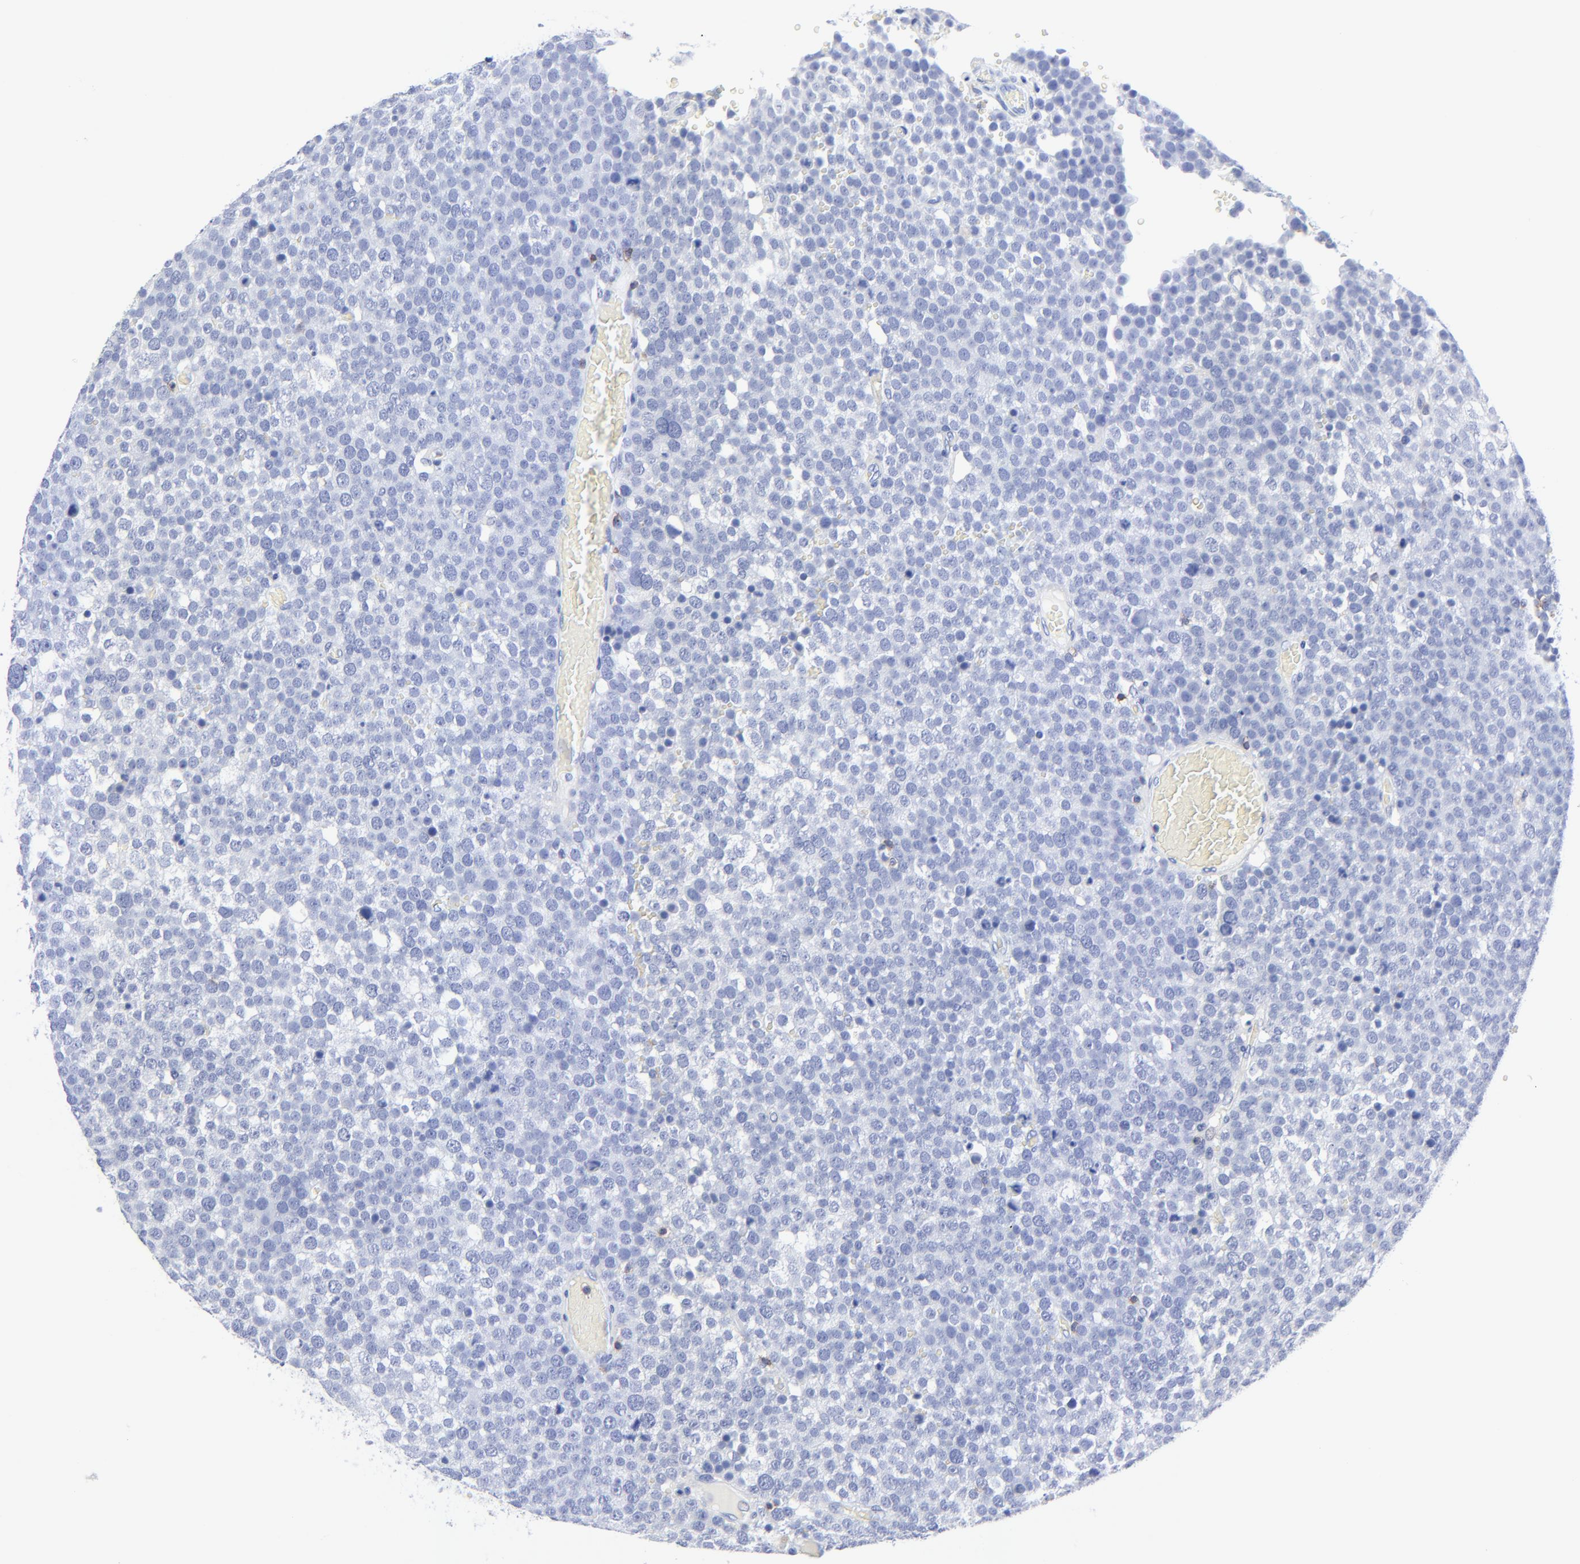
{"staining": {"intensity": "negative", "quantity": "none", "location": "none"}, "tissue": "testis cancer", "cell_type": "Tumor cells", "image_type": "cancer", "snomed": [{"axis": "morphology", "description": "Seminoma, NOS"}, {"axis": "topography", "description": "Testis"}], "caption": "Testis cancer stained for a protein using immunohistochemistry (IHC) demonstrates no expression tumor cells.", "gene": "LCK", "patient": {"sex": "male", "age": 71}}